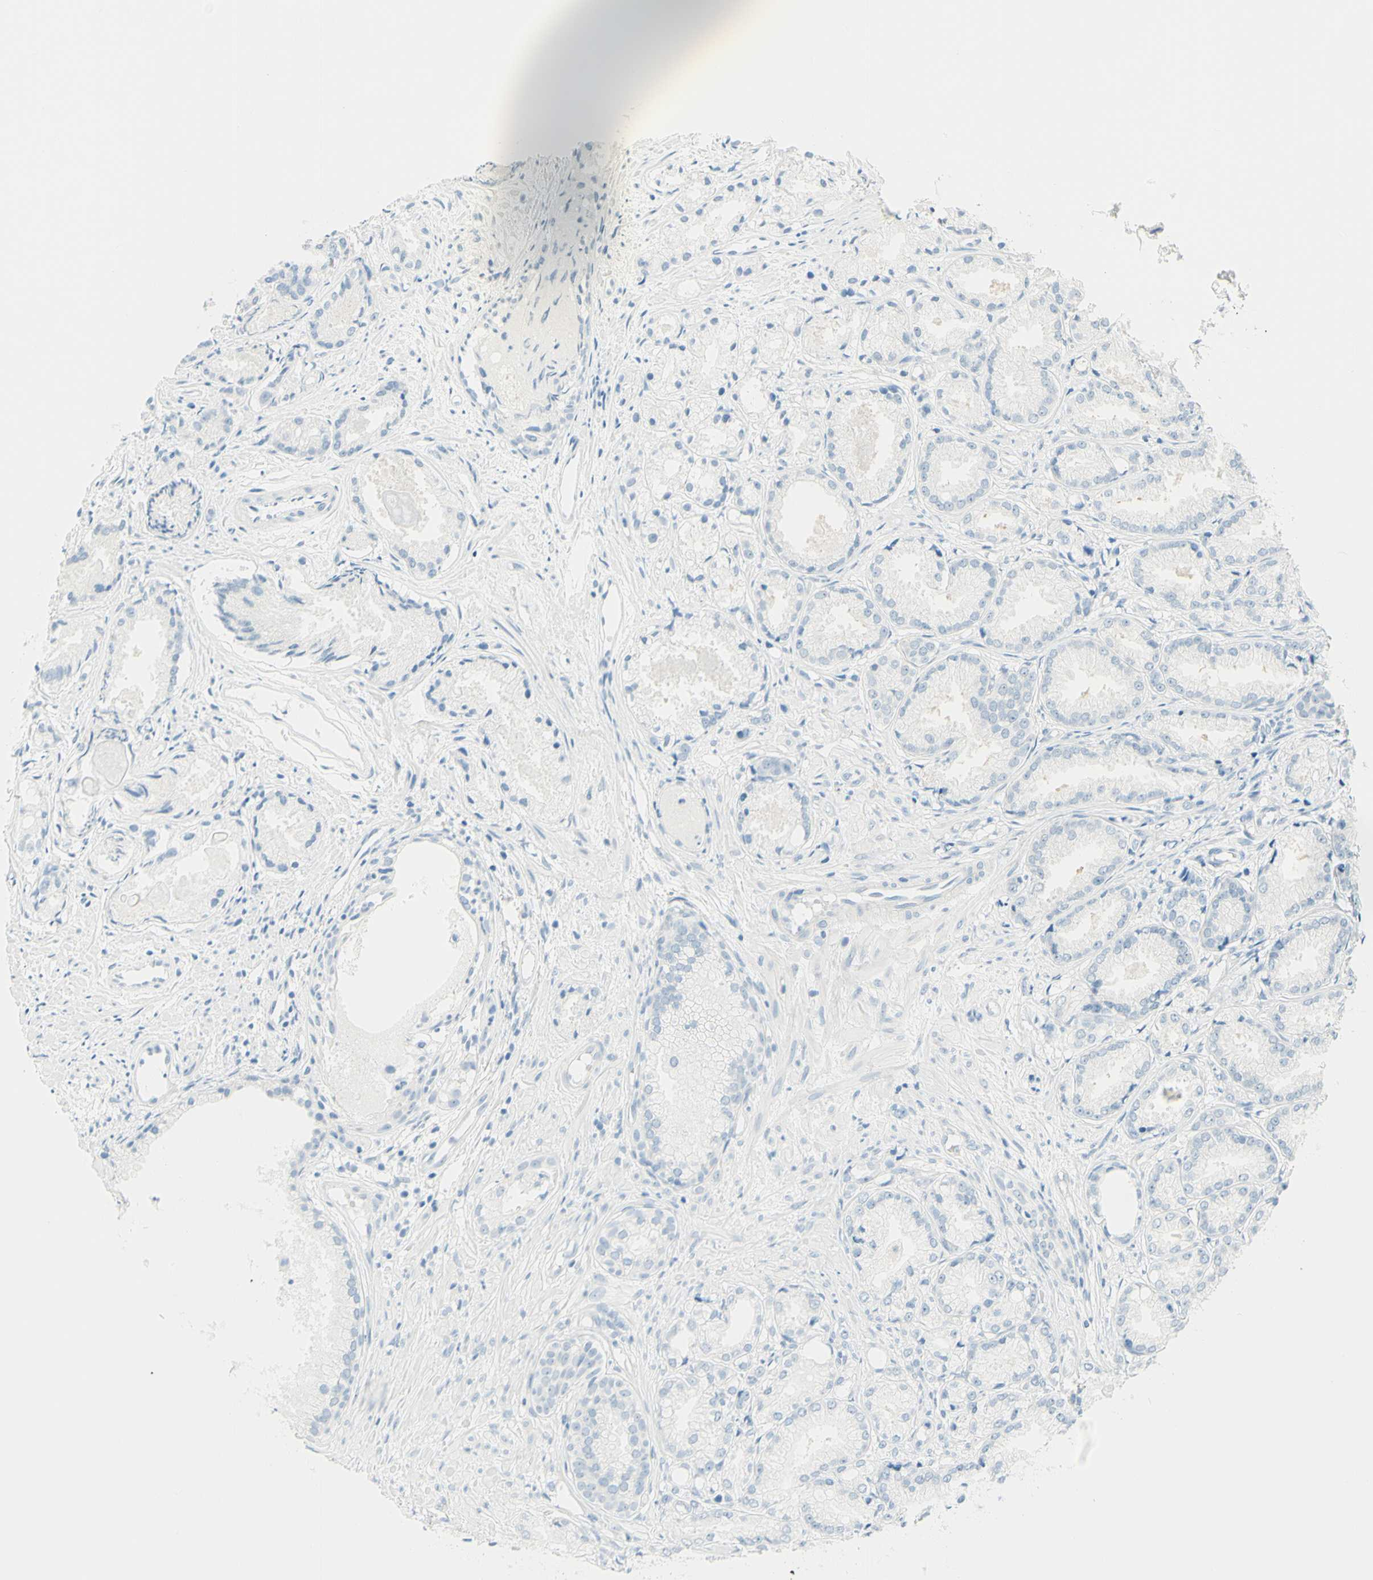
{"staining": {"intensity": "negative", "quantity": "none", "location": "none"}, "tissue": "prostate cancer", "cell_type": "Tumor cells", "image_type": "cancer", "snomed": [{"axis": "morphology", "description": "Adenocarcinoma, Low grade"}, {"axis": "topography", "description": "Prostate"}], "caption": "Tumor cells show no significant protein staining in prostate cancer.", "gene": "TMEM132D", "patient": {"sex": "male", "age": 72}}